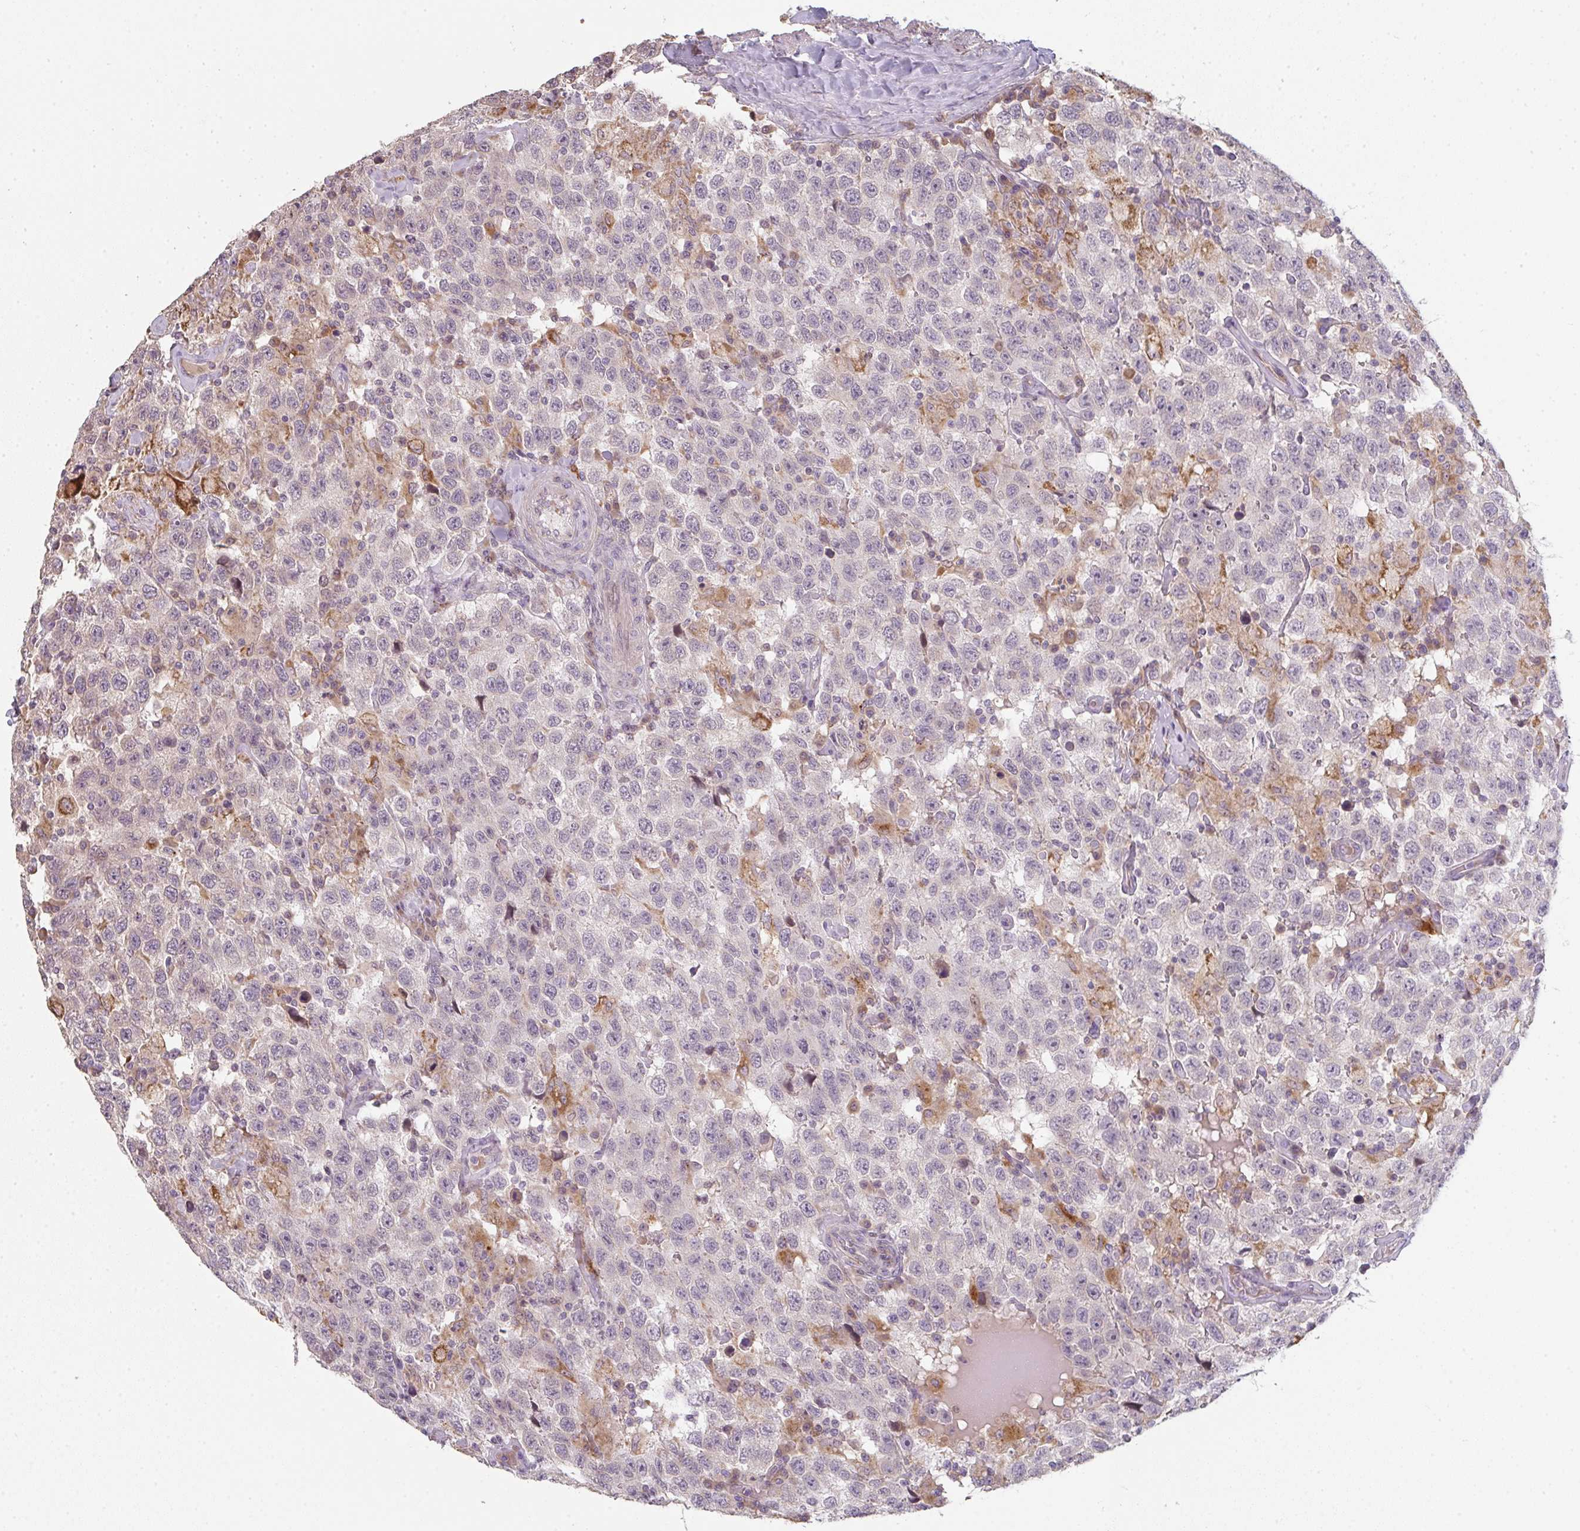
{"staining": {"intensity": "negative", "quantity": "none", "location": "none"}, "tissue": "testis cancer", "cell_type": "Tumor cells", "image_type": "cancer", "snomed": [{"axis": "morphology", "description": "Seminoma, NOS"}, {"axis": "topography", "description": "Testis"}], "caption": "The micrograph demonstrates no staining of tumor cells in testis cancer (seminoma). (DAB immunohistochemistry (IHC) visualized using brightfield microscopy, high magnification).", "gene": "TMEM237", "patient": {"sex": "male", "age": 41}}